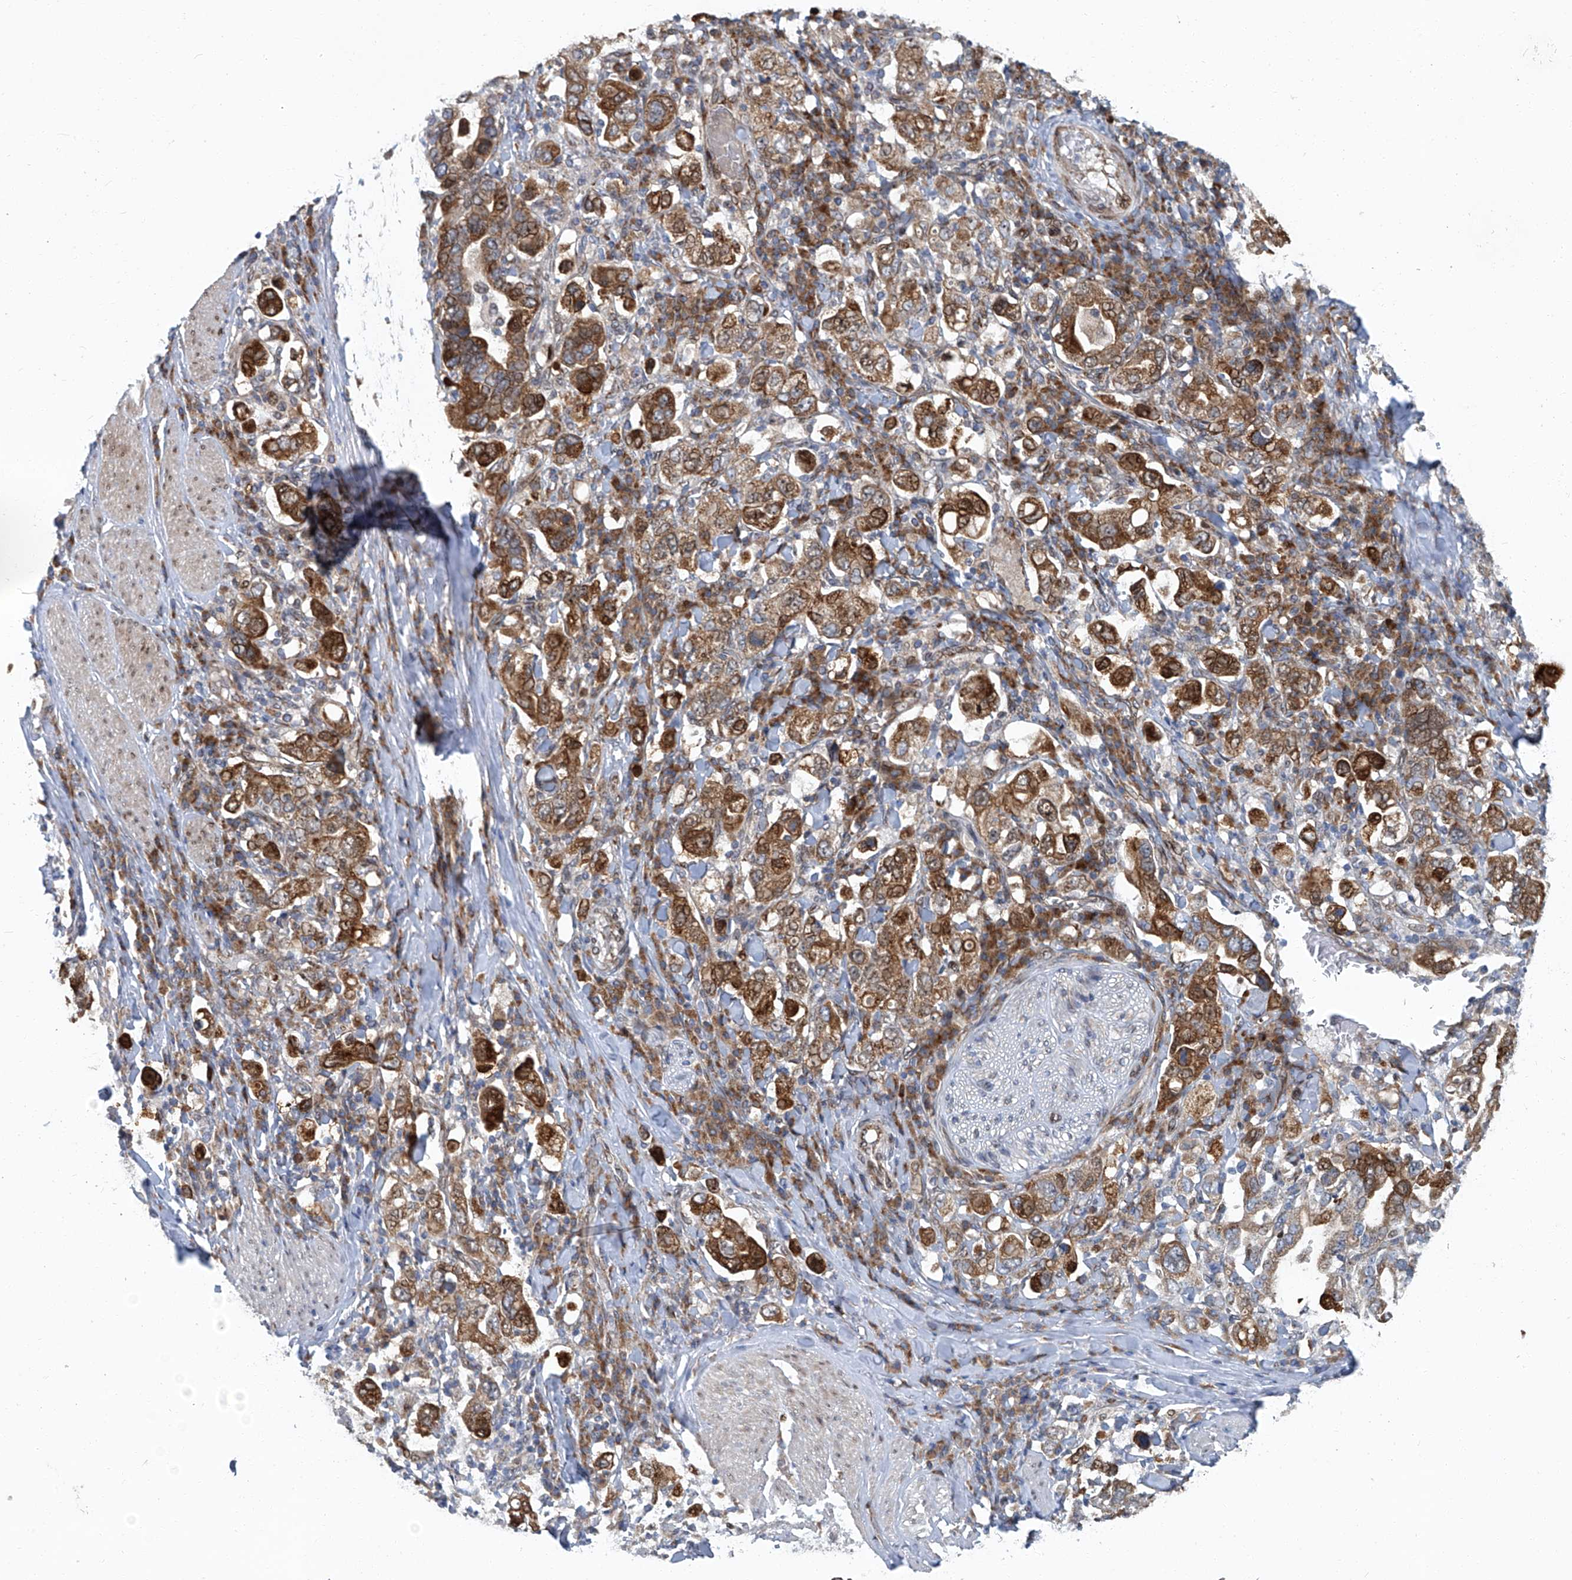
{"staining": {"intensity": "moderate", "quantity": ">75%", "location": "cytoplasmic/membranous"}, "tissue": "stomach cancer", "cell_type": "Tumor cells", "image_type": "cancer", "snomed": [{"axis": "morphology", "description": "Adenocarcinoma, NOS"}, {"axis": "topography", "description": "Stomach, upper"}], "caption": "An image of human stomach cancer stained for a protein displays moderate cytoplasmic/membranous brown staining in tumor cells.", "gene": "GPR132", "patient": {"sex": "male", "age": 62}}